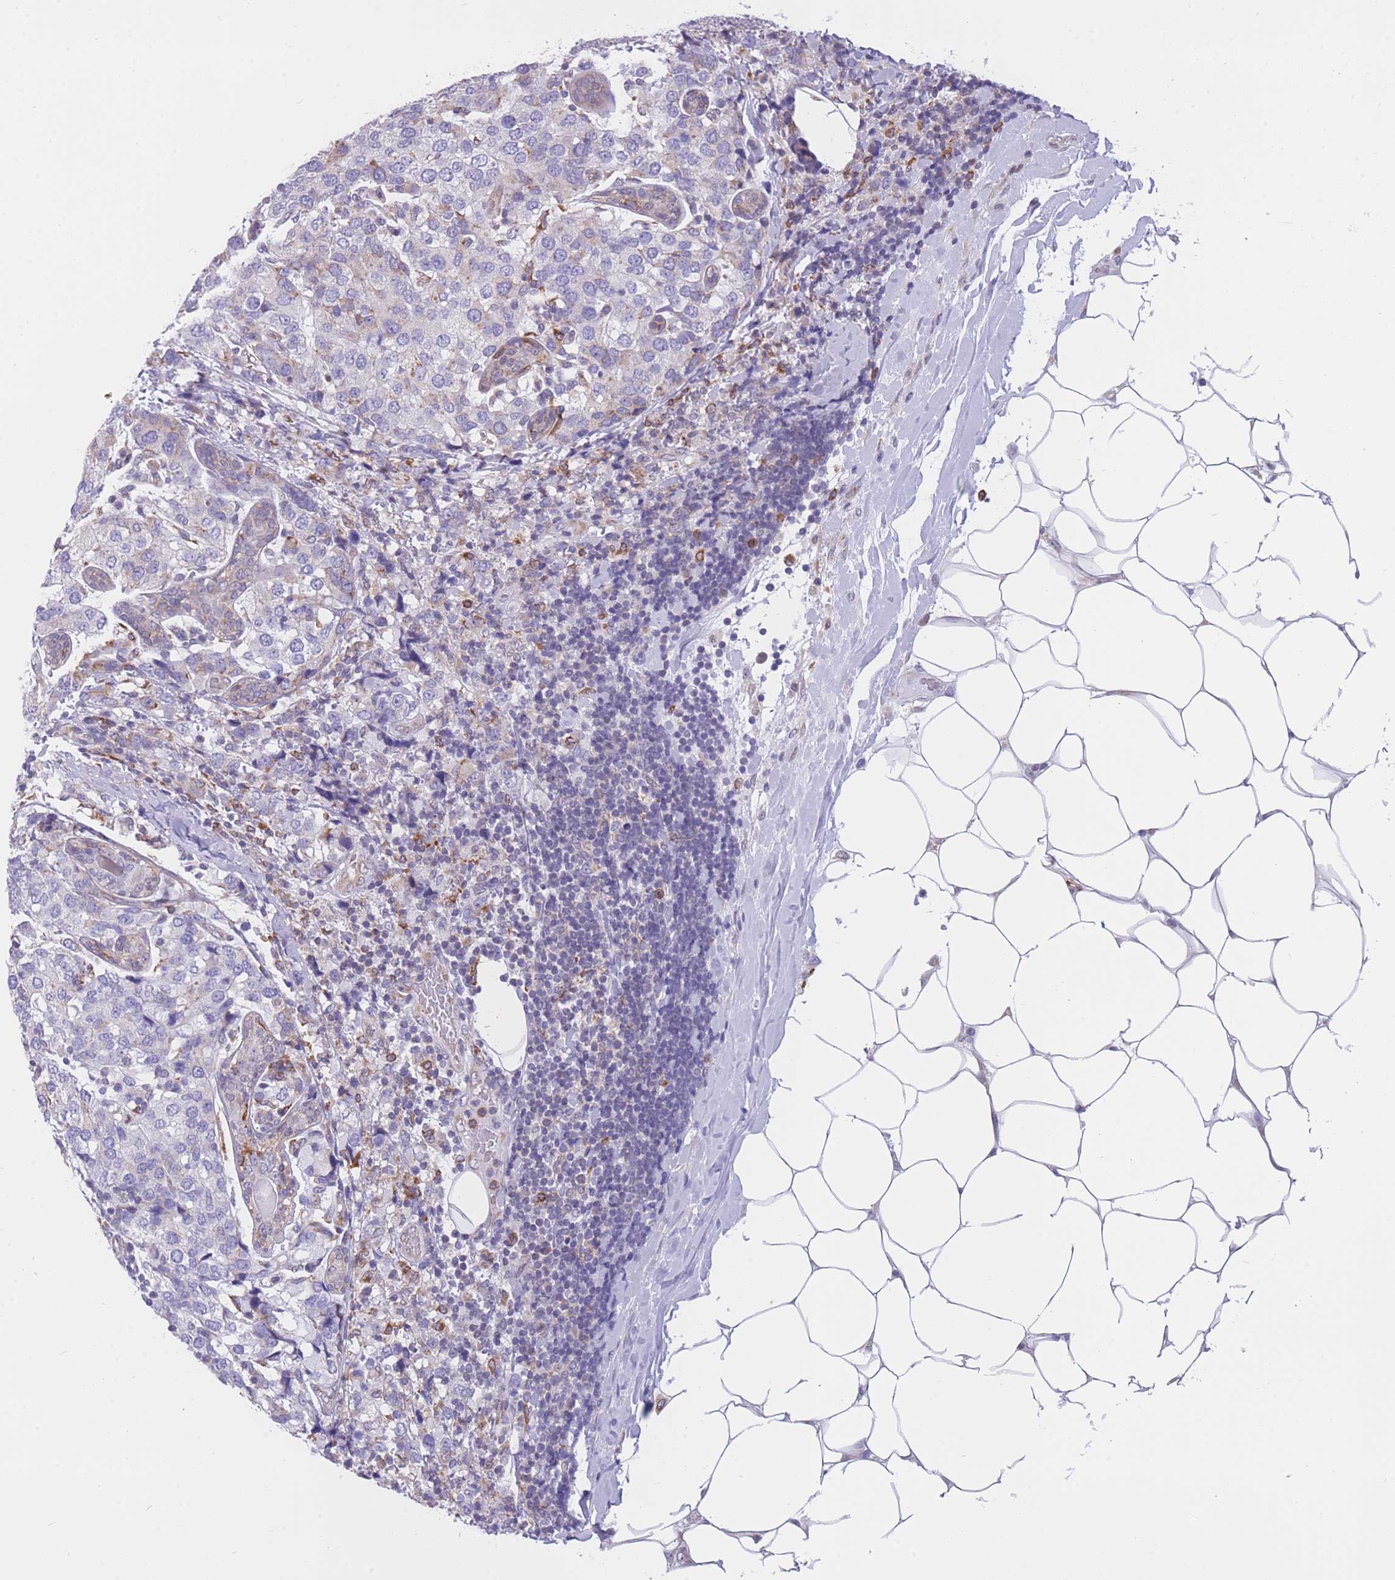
{"staining": {"intensity": "negative", "quantity": "none", "location": "none"}, "tissue": "breast cancer", "cell_type": "Tumor cells", "image_type": "cancer", "snomed": [{"axis": "morphology", "description": "Lobular carcinoma"}, {"axis": "topography", "description": "Breast"}], "caption": "Tumor cells show no significant protein staining in breast lobular carcinoma.", "gene": "ZNF662", "patient": {"sex": "female", "age": 59}}